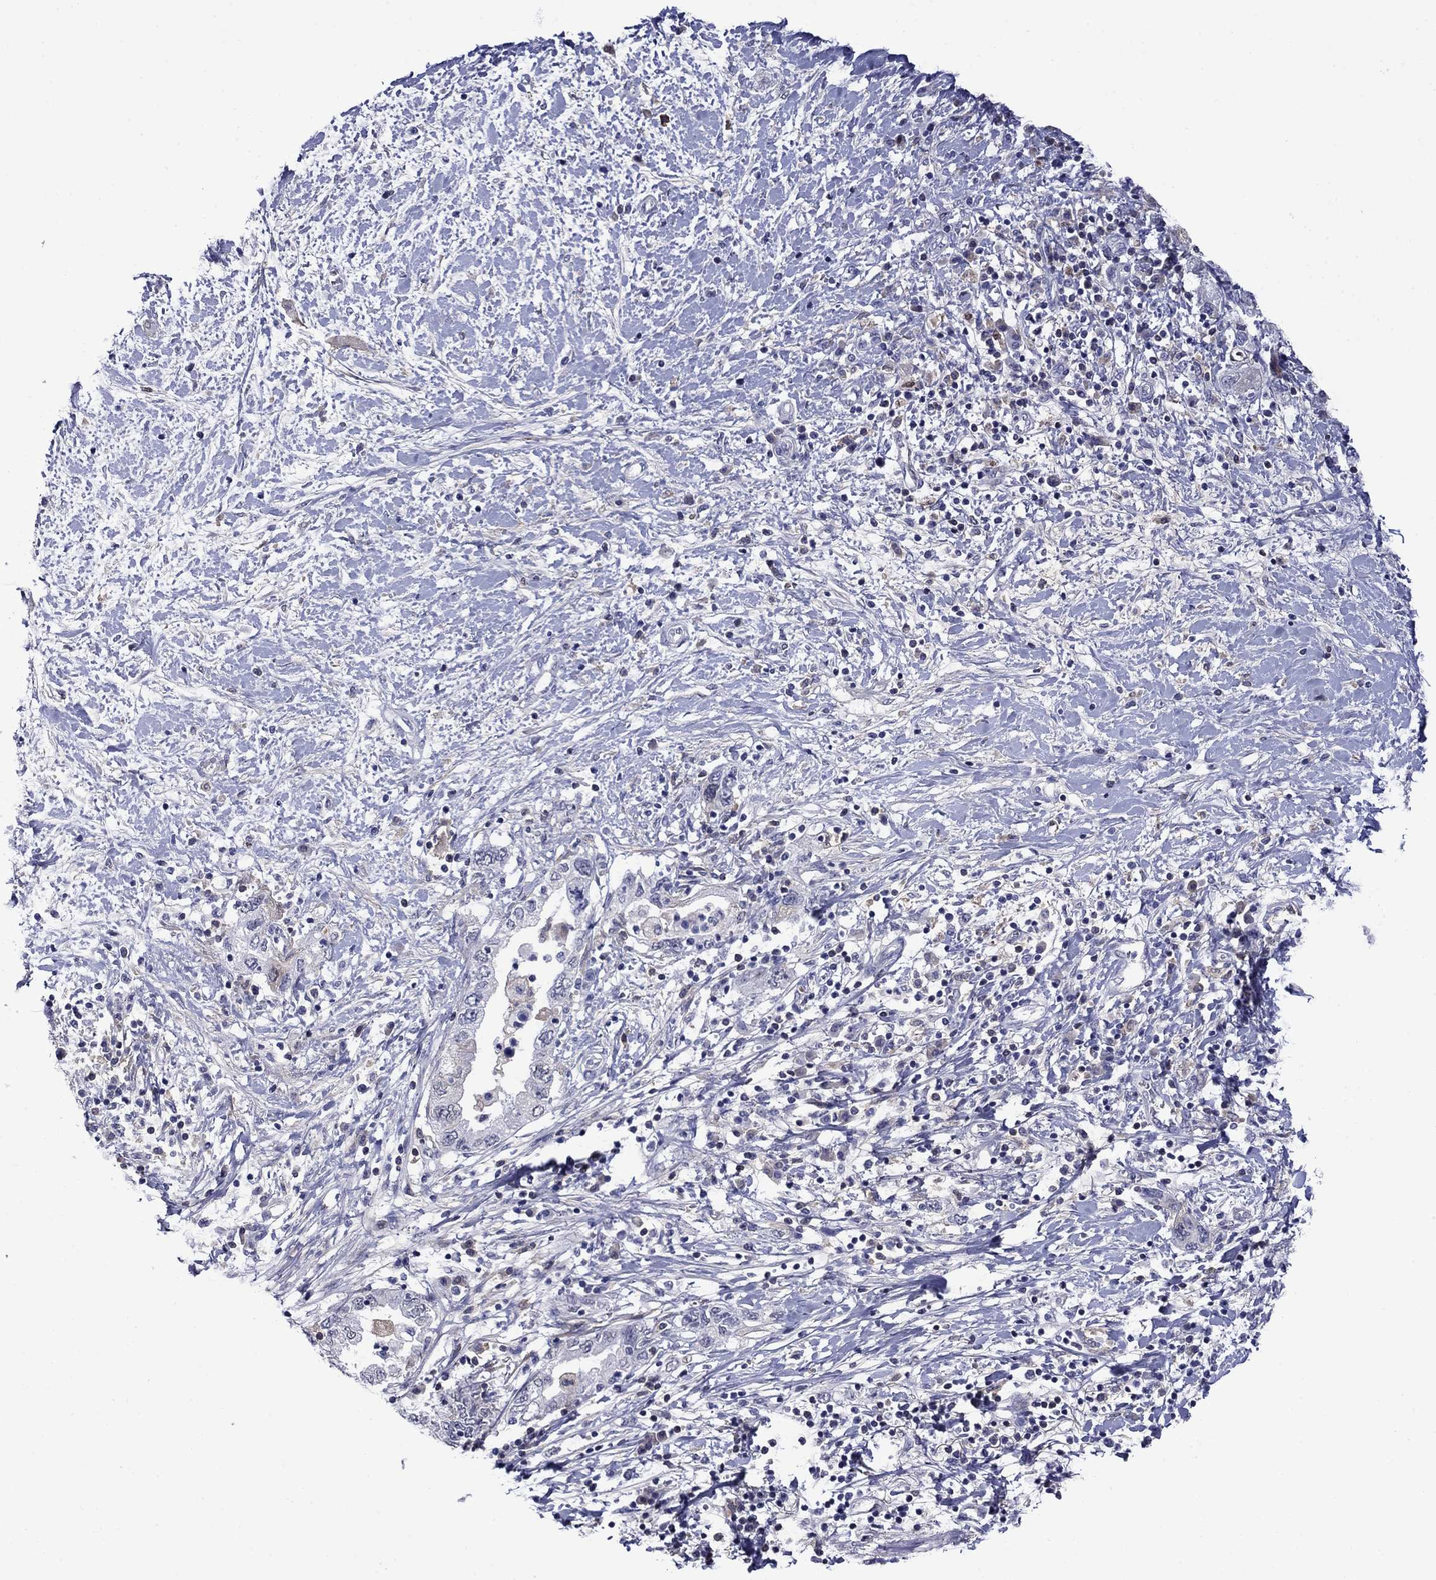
{"staining": {"intensity": "negative", "quantity": "none", "location": "none"}, "tissue": "pancreatic cancer", "cell_type": "Tumor cells", "image_type": "cancer", "snomed": [{"axis": "morphology", "description": "Adenocarcinoma, NOS"}, {"axis": "topography", "description": "Pancreas"}], "caption": "This is a micrograph of immunohistochemistry (IHC) staining of pancreatic cancer, which shows no expression in tumor cells.", "gene": "APOA2", "patient": {"sex": "female", "age": 73}}